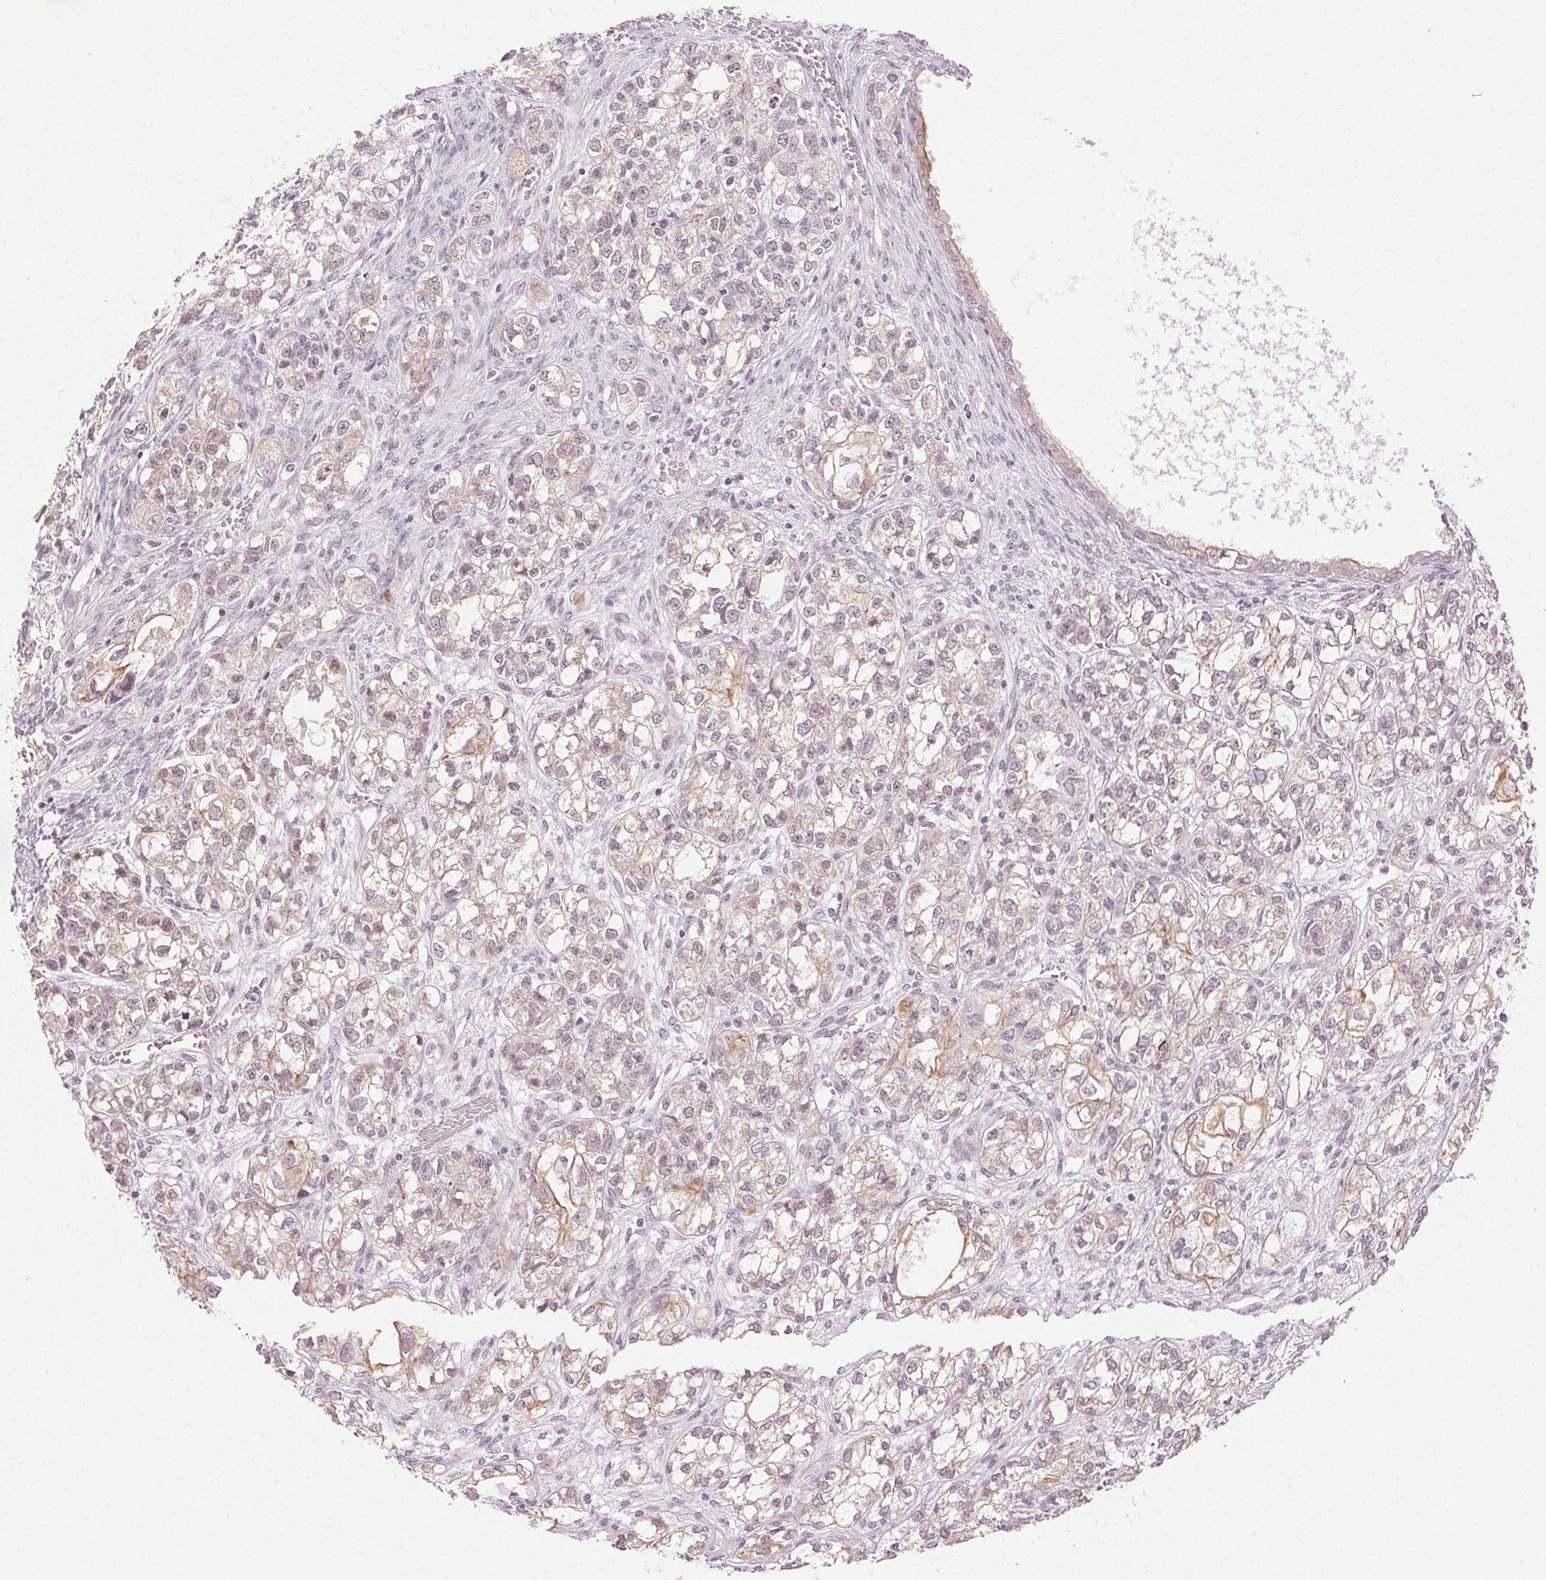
{"staining": {"intensity": "weak", "quantity": "25%-75%", "location": "cytoplasmic/membranous"}, "tissue": "ovarian cancer", "cell_type": "Tumor cells", "image_type": "cancer", "snomed": [{"axis": "morphology", "description": "Carcinoma, endometroid"}, {"axis": "topography", "description": "Ovary"}], "caption": "Ovarian cancer stained for a protein (brown) reveals weak cytoplasmic/membranous positive positivity in about 25%-75% of tumor cells.", "gene": "AIF1L", "patient": {"sex": "female", "age": 64}}